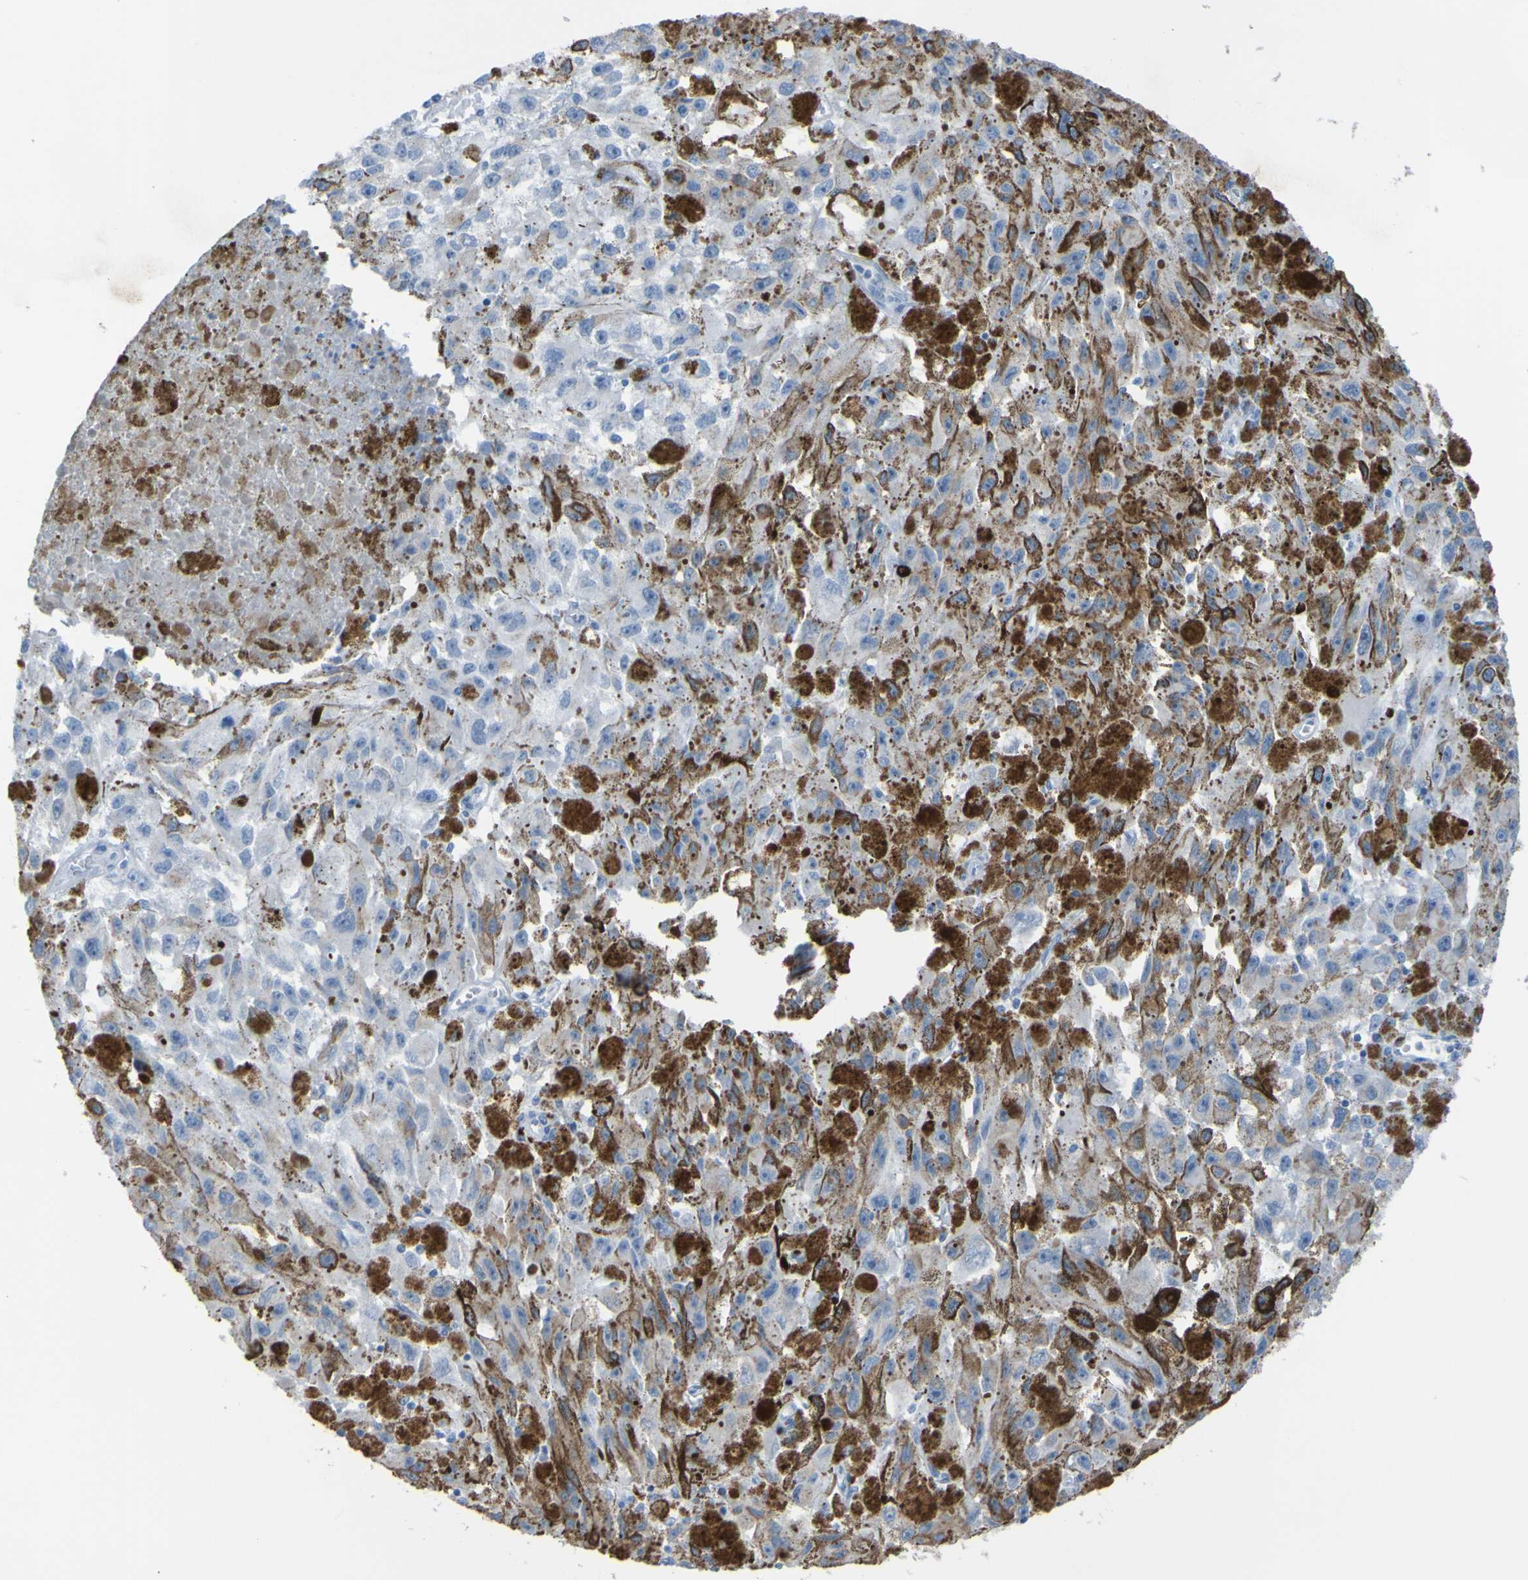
{"staining": {"intensity": "negative", "quantity": "none", "location": "none"}, "tissue": "melanoma", "cell_type": "Tumor cells", "image_type": "cancer", "snomed": [{"axis": "morphology", "description": "Malignant melanoma, NOS"}, {"axis": "topography", "description": "Skin"}], "caption": "Tumor cells show no significant protein expression in malignant melanoma. (Stains: DAB immunohistochemistry (IHC) with hematoxylin counter stain, Microscopy: brightfield microscopy at high magnification).", "gene": "ACMSD", "patient": {"sex": "female", "age": 104}}